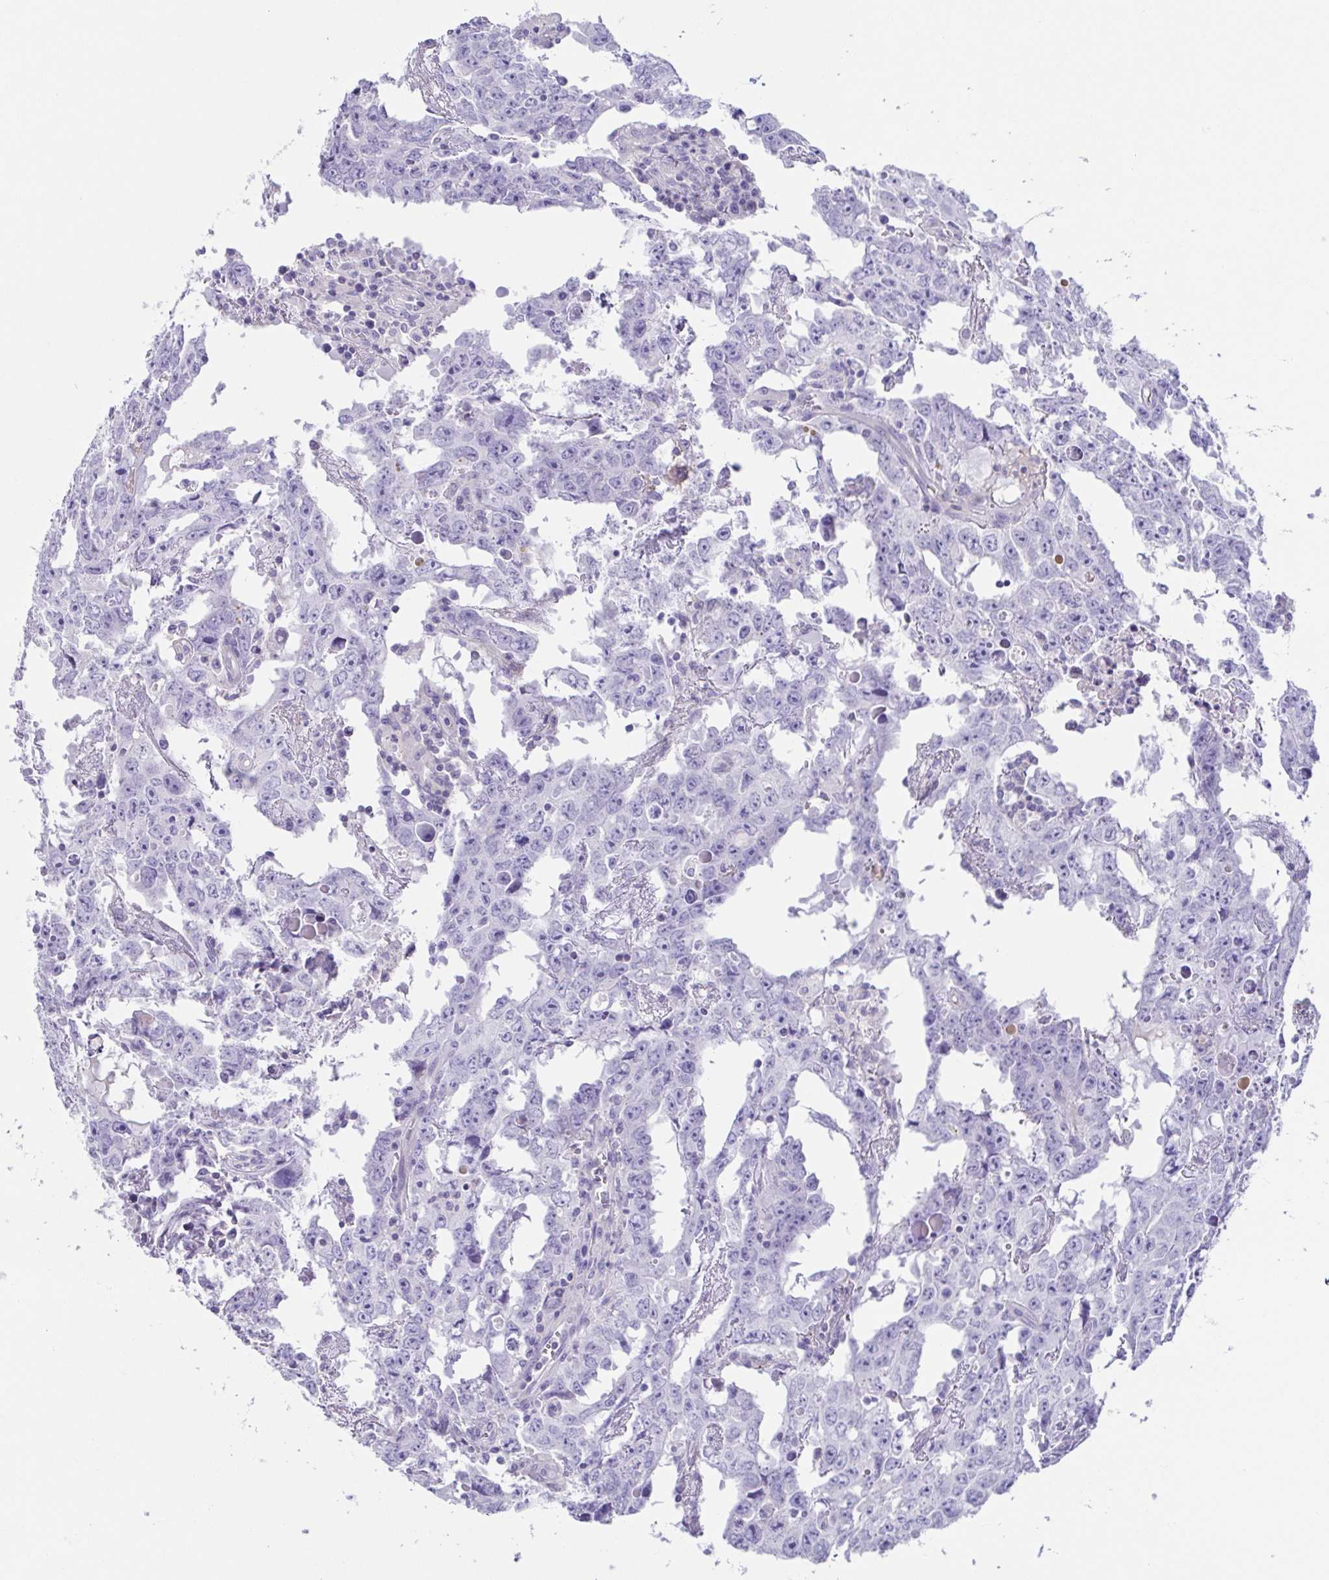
{"staining": {"intensity": "negative", "quantity": "none", "location": "none"}, "tissue": "testis cancer", "cell_type": "Tumor cells", "image_type": "cancer", "snomed": [{"axis": "morphology", "description": "Carcinoma, Embryonal, NOS"}, {"axis": "topography", "description": "Testis"}], "caption": "The IHC micrograph has no significant staining in tumor cells of testis embryonal carcinoma tissue.", "gene": "ARPP21", "patient": {"sex": "male", "age": 22}}